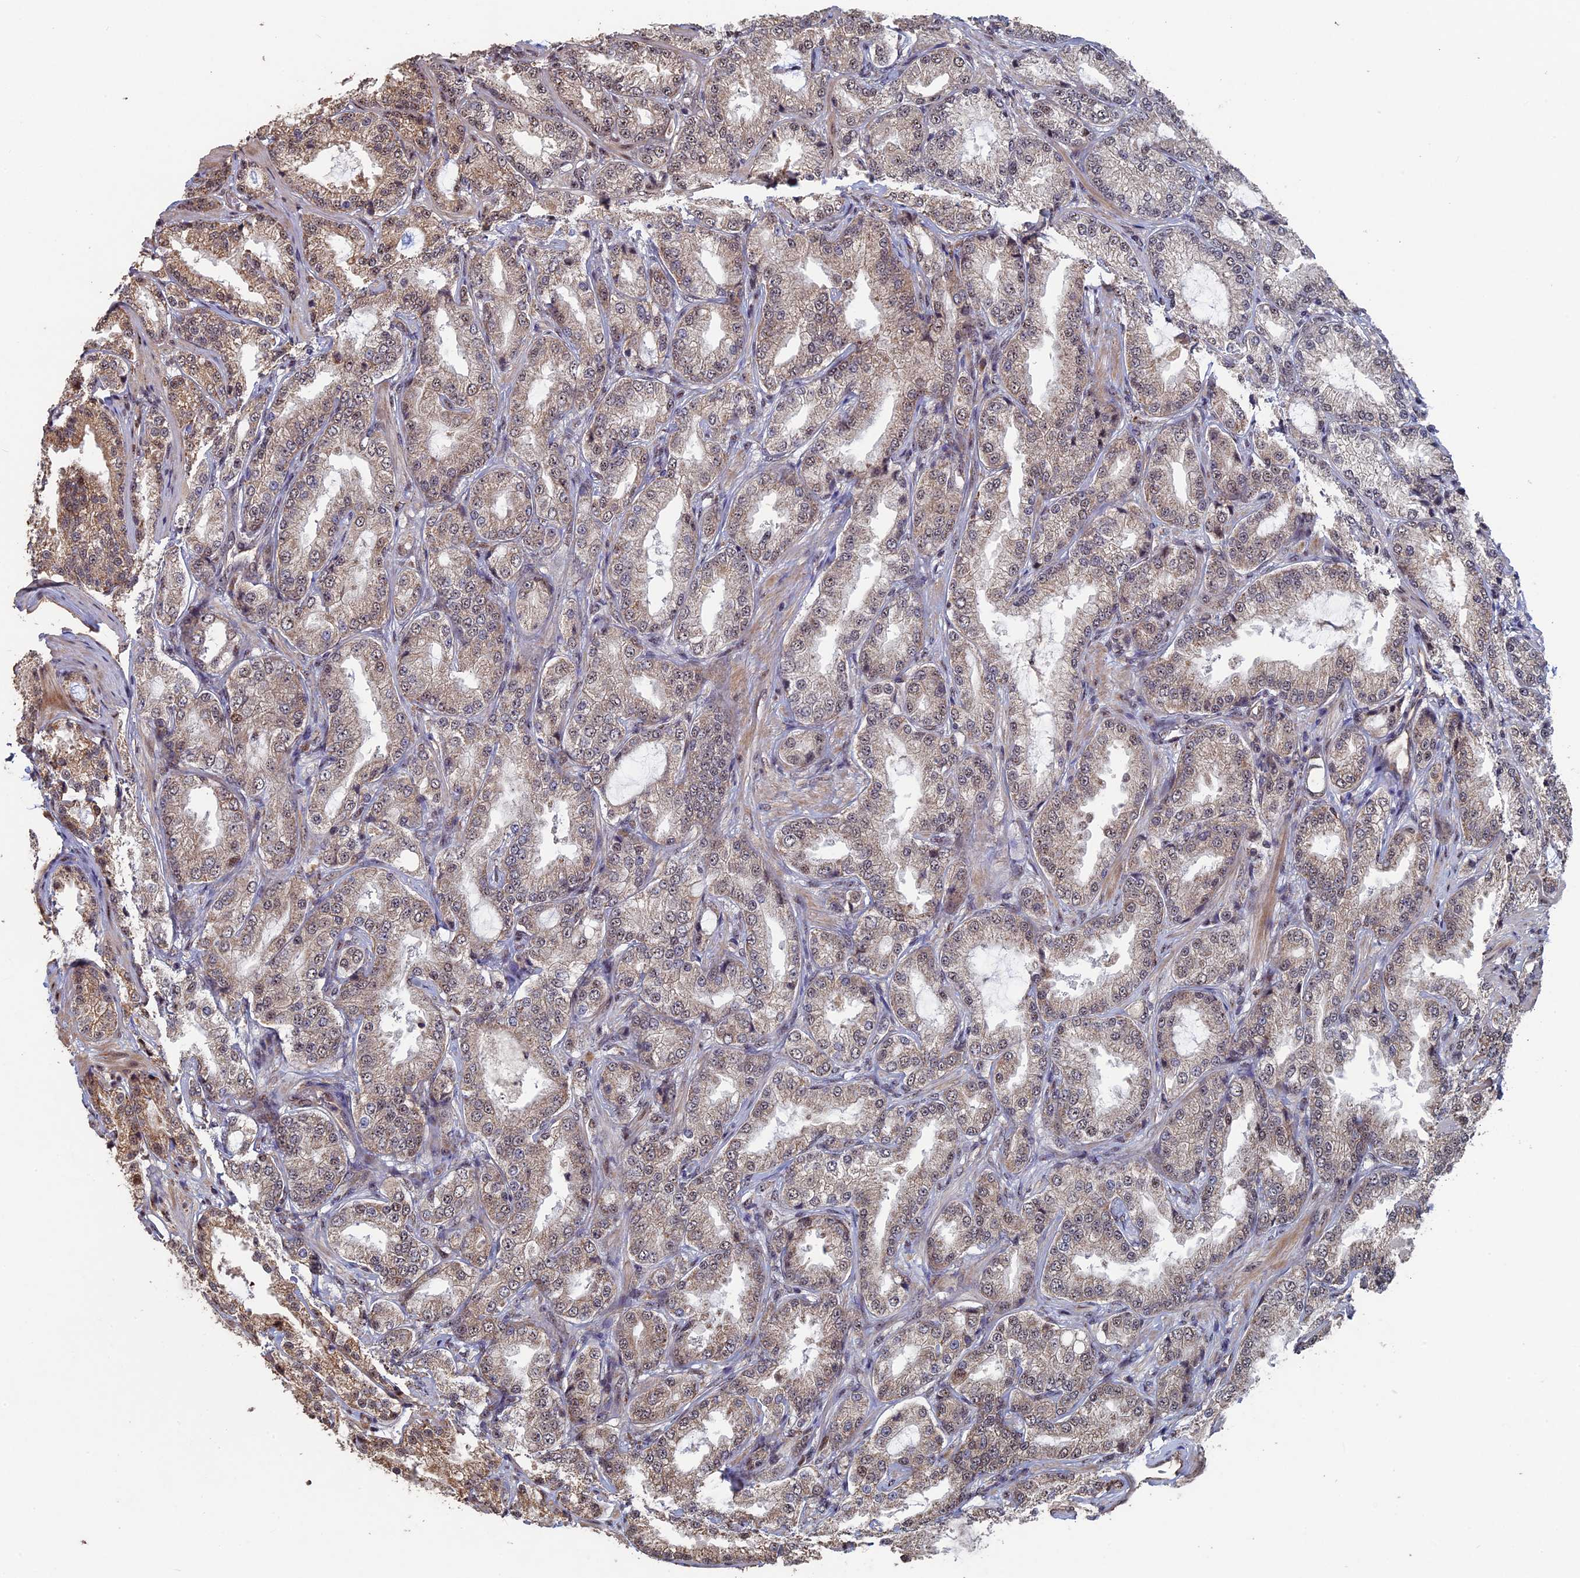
{"staining": {"intensity": "weak", "quantity": "25%-75%", "location": "cytoplasmic/membranous,nuclear"}, "tissue": "prostate cancer", "cell_type": "Tumor cells", "image_type": "cancer", "snomed": [{"axis": "morphology", "description": "Adenocarcinoma, Low grade"}, {"axis": "topography", "description": "Prostate"}], "caption": "An image of human prostate adenocarcinoma (low-grade) stained for a protein reveals weak cytoplasmic/membranous and nuclear brown staining in tumor cells. (Stains: DAB in brown, nuclei in blue, Microscopy: brightfield microscopy at high magnification).", "gene": "KIAA1328", "patient": {"sex": "male", "age": 59}}